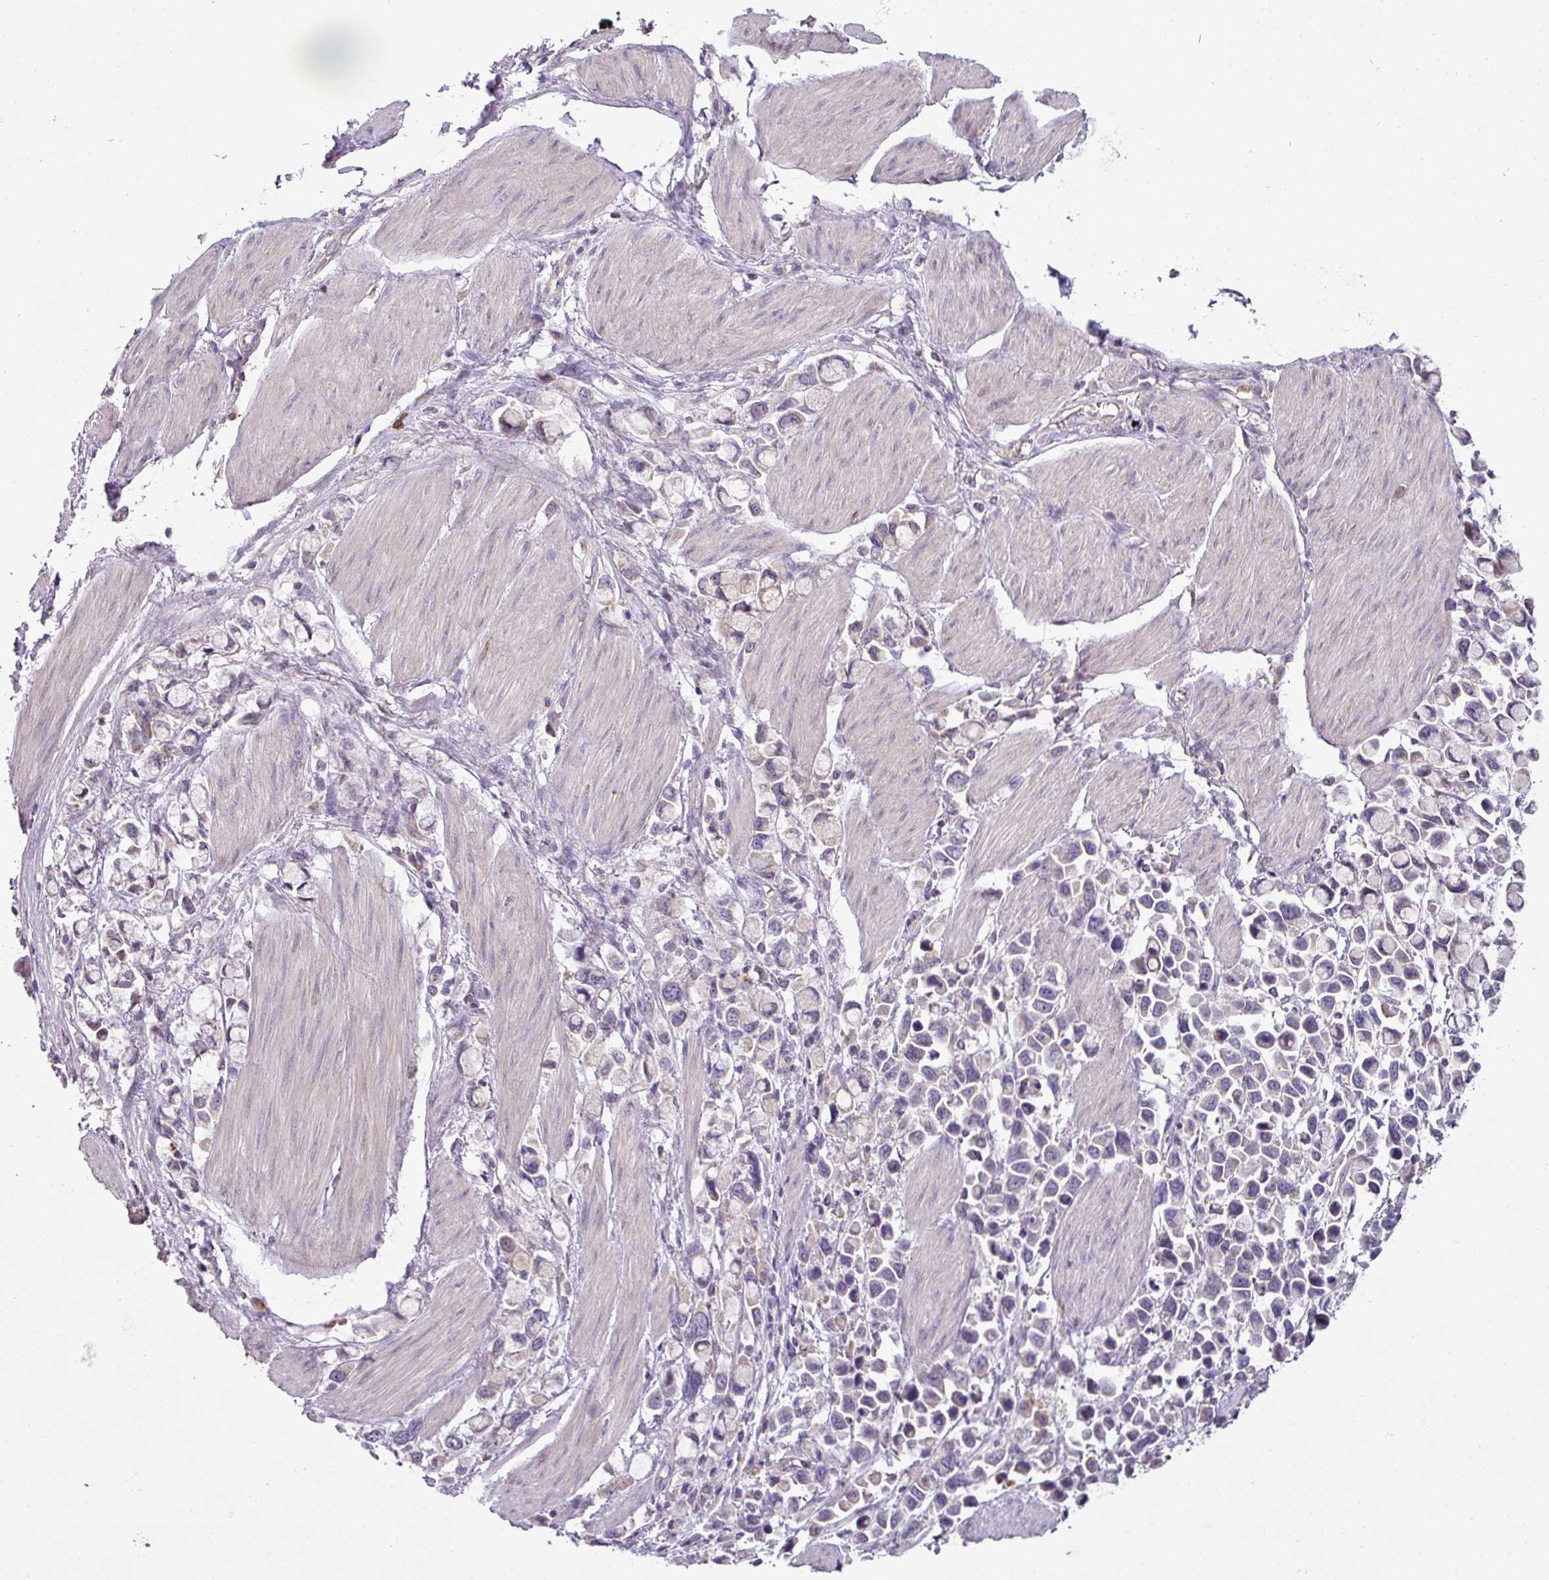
{"staining": {"intensity": "negative", "quantity": "none", "location": "none"}, "tissue": "stomach cancer", "cell_type": "Tumor cells", "image_type": "cancer", "snomed": [{"axis": "morphology", "description": "Adenocarcinoma, NOS"}, {"axis": "topography", "description": "Stomach"}], "caption": "Tumor cells are negative for protein expression in human adenocarcinoma (stomach).", "gene": "LRRC9", "patient": {"sex": "female", "age": 81}}